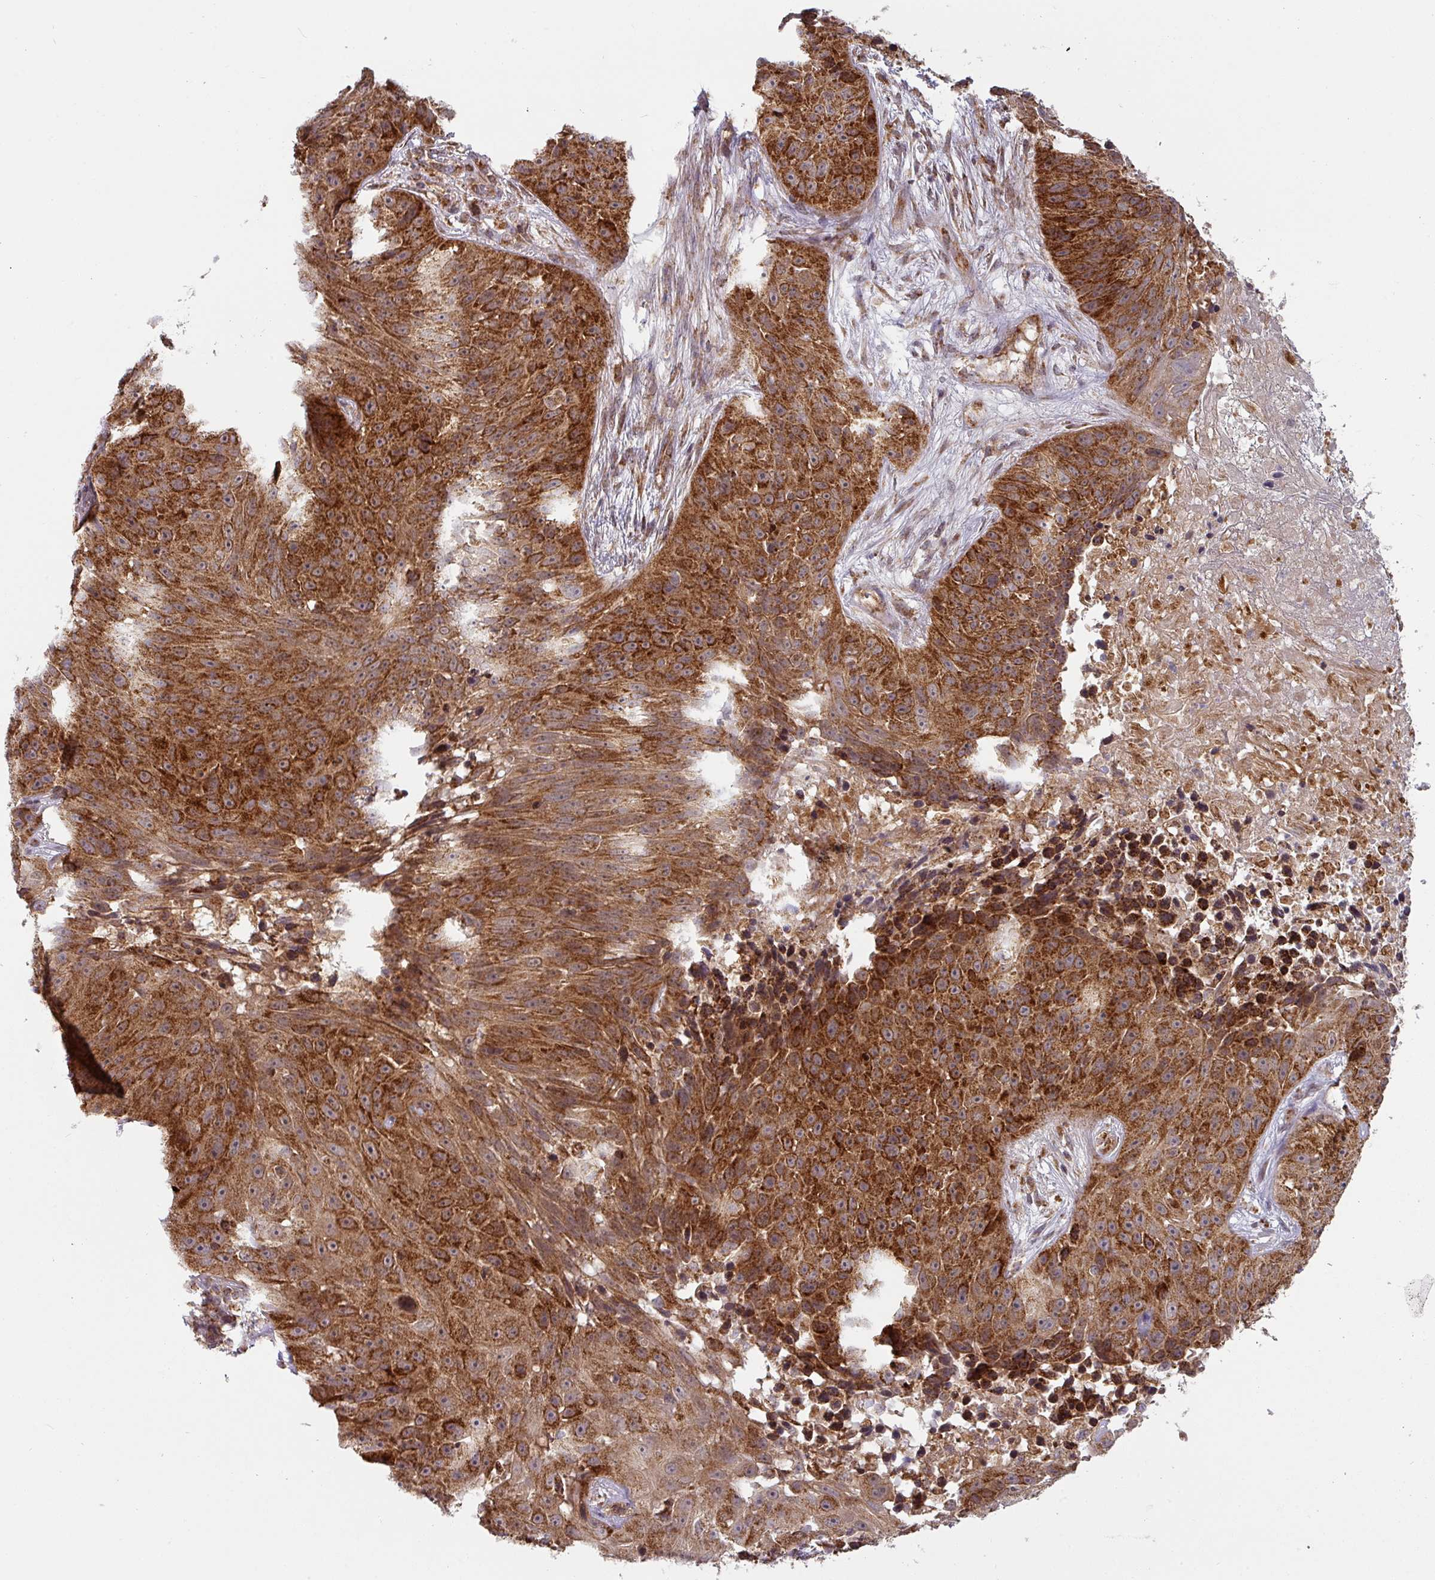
{"staining": {"intensity": "strong", "quantity": ">75%", "location": "cytoplasmic/membranous"}, "tissue": "skin cancer", "cell_type": "Tumor cells", "image_type": "cancer", "snomed": [{"axis": "morphology", "description": "Squamous cell carcinoma, NOS"}, {"axis": "topography", "description": "Skin"}], "caption": "Tumor cells demonstrate high levels of strong cytoplasmic/membranous staining in approximately >75% of cells in human skin cancer (squamous cell carcinoma).", "gene": "MRPS16", "patient": {"sex": "female", "age": 87}}